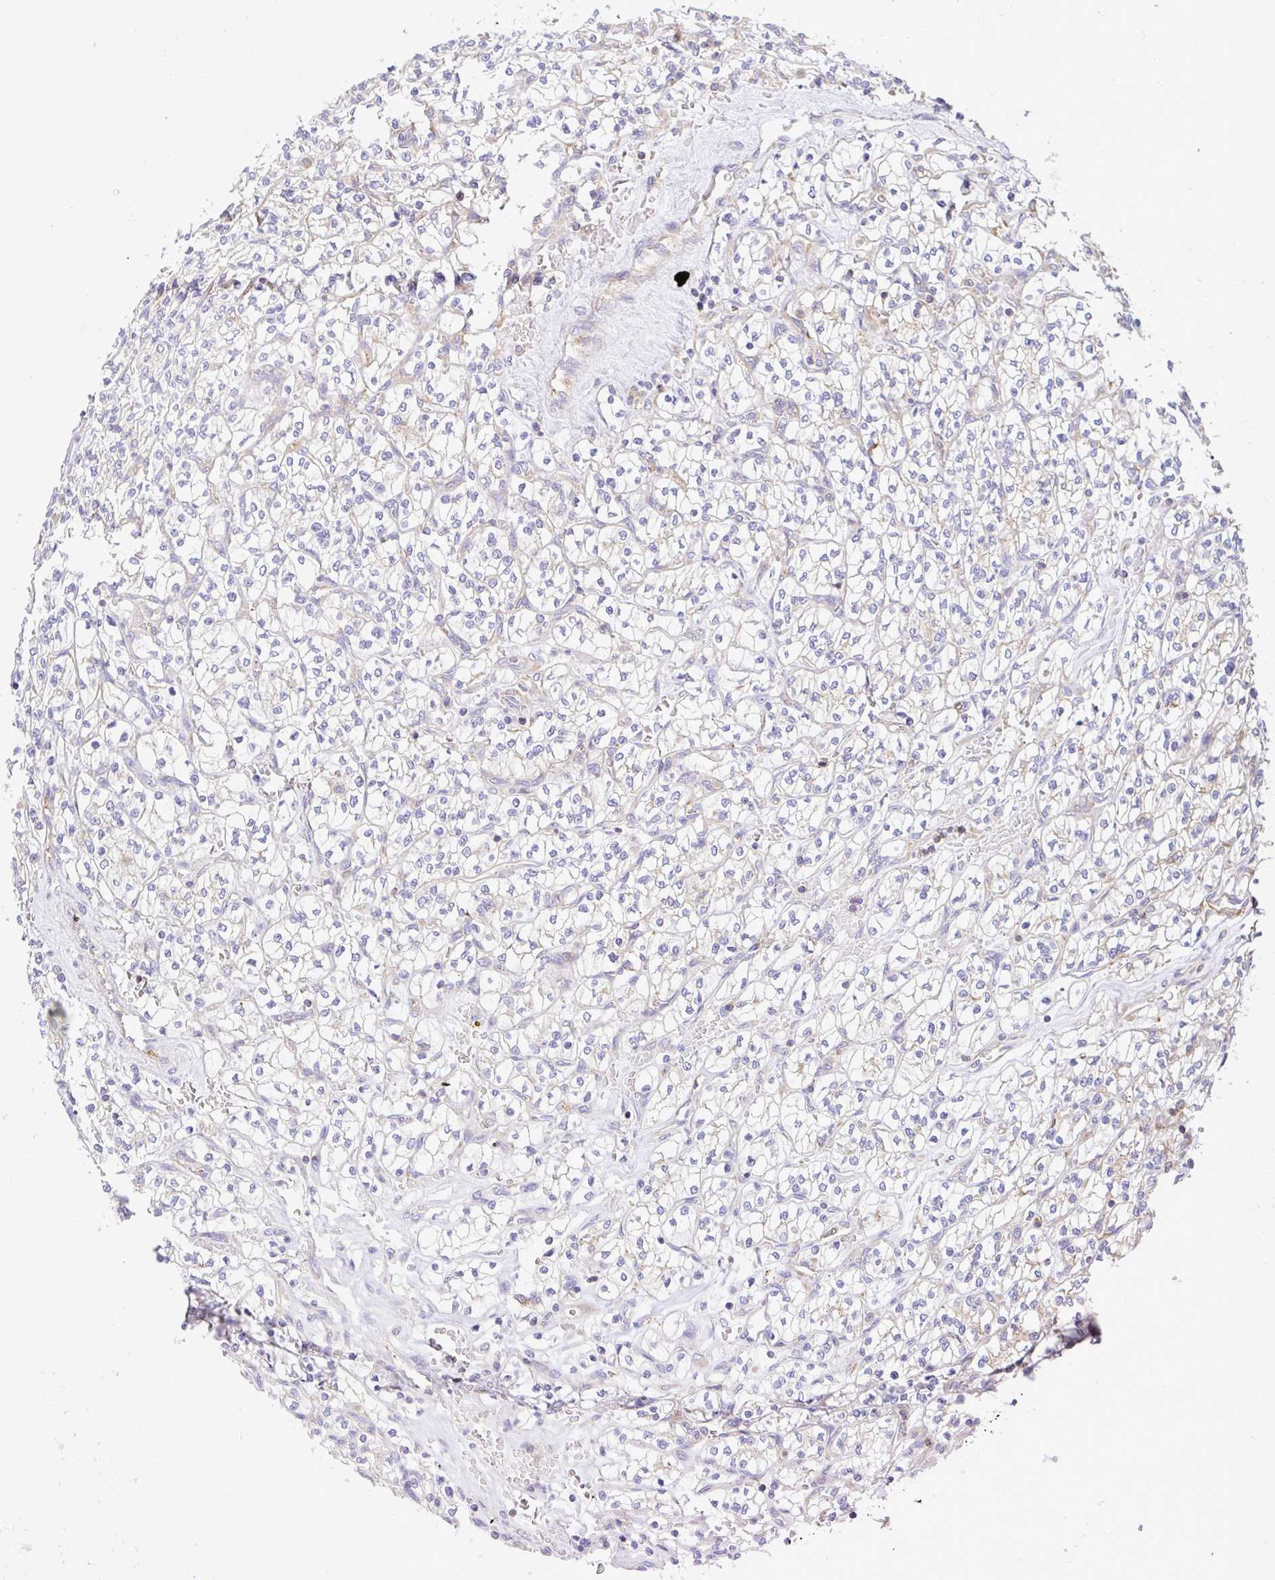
{"staining": {"intensity": "negative", "quantity": "none", "location": "none"}, "tissue": "renal cancer", "cell_type": "Tumor cells", "image_type": "cancer", "snomed": [{"axis": "morphology", "description": "Adenocarcinoma, NOS"}, {"axis": "topography", "description": "Kidney"}], "caption": "This is a image of IHC staining of renal cancer (adenocarcinoma), which shows no staining in tumor cells.", "gene": "GFPT2", "patient": {"sex": "female", "age": 64}}